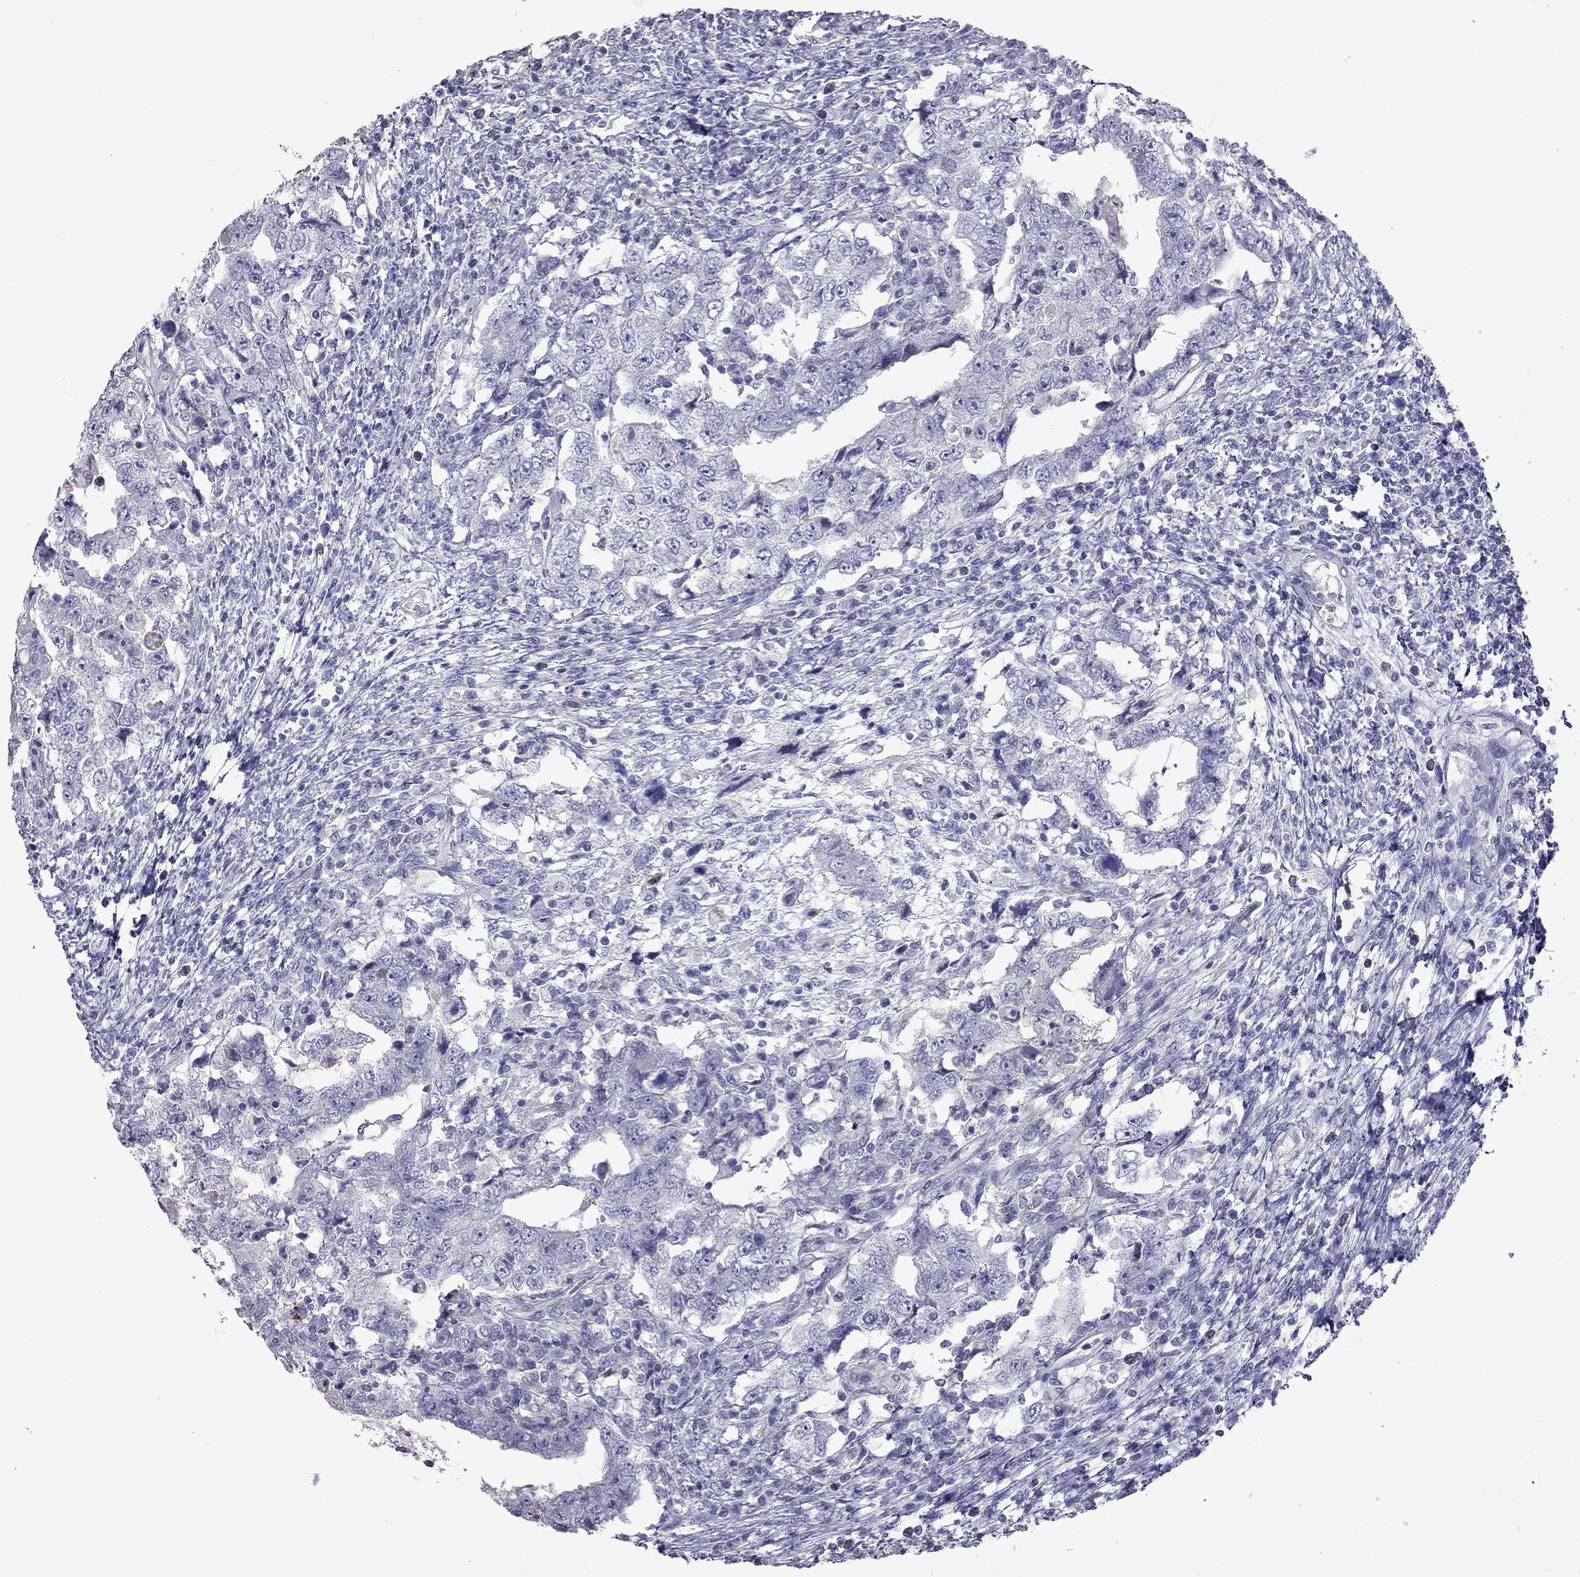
{"staining": {"intensity": "negative", "quantity": "none", "location": "none"}, "tissue": "testis cancer", "cell_type": "Tumor cells", "image_type": "cancer", "snomed": [{"axis": "morphology", "description": "Carcinoma, Embryonal, NOS"}, {"axis": "topography", "description": "Testis"}], "caption": "Immunohistochemistry of human testis embryonal carcinoma reveals no staining in tumor cells. Nuclei are stained in blue.", "gene": "FEZ1", "patient": {"sex": "male", "age": 26}}